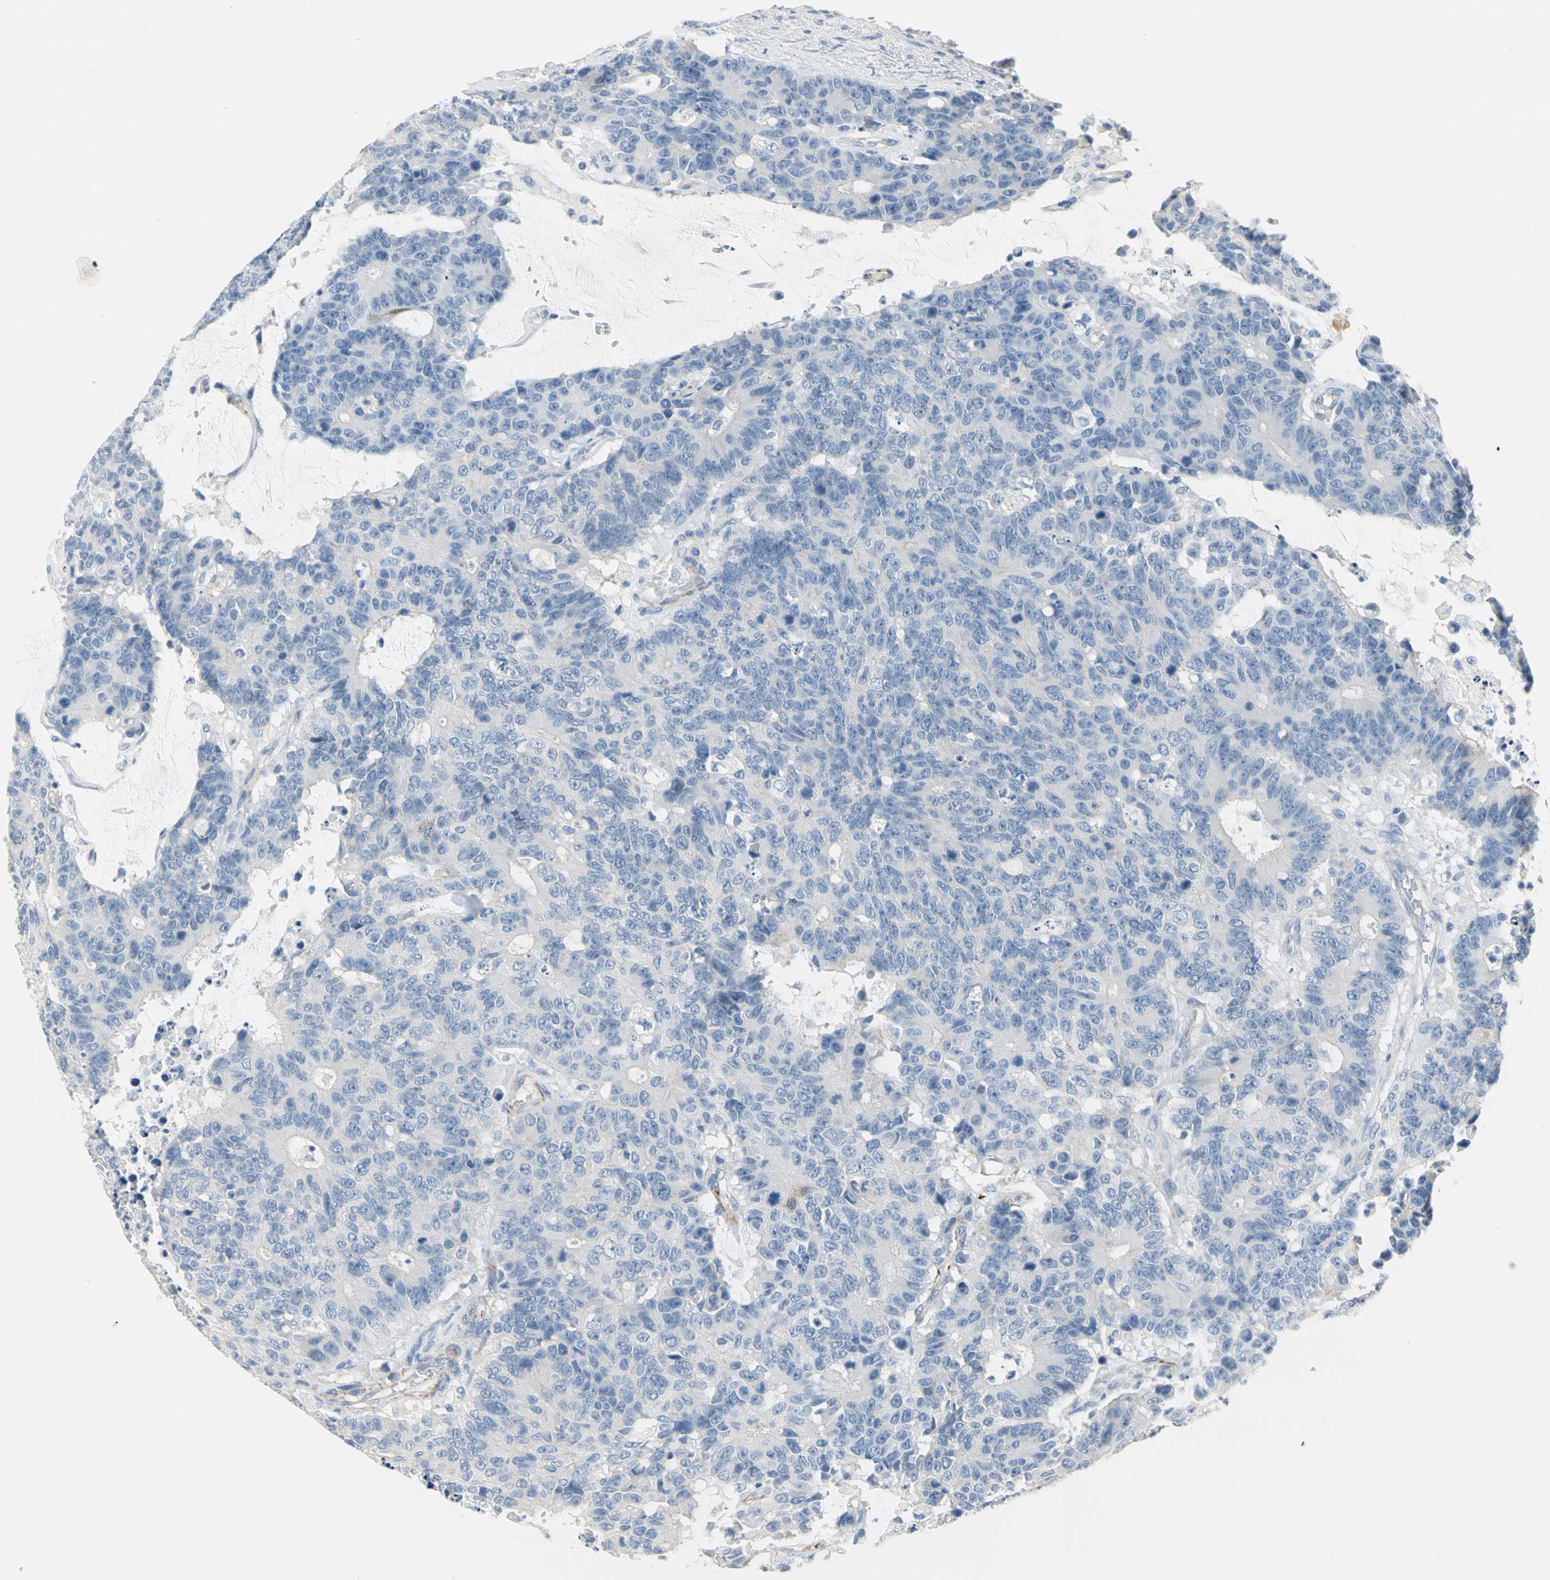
{"staining": {"intensity": "negative", "quantity": "none", "location": "none"}, "tissue": "colorectal cancer", "cell_type": "Tumor cells", "image_type": "cancer", "snomed": [{"axis": "morphology", "description": "Adenocarcinoma, NOS"}, {"axis": "topography", "description": "Colon"}], "caption": "Immunohistochemical staining of human colorectal cancer (adenocarcinoma) displays no significant expression in tumor cells.", "gene": "ALOX15", "patient": {"sex": "female", "age": 86}}